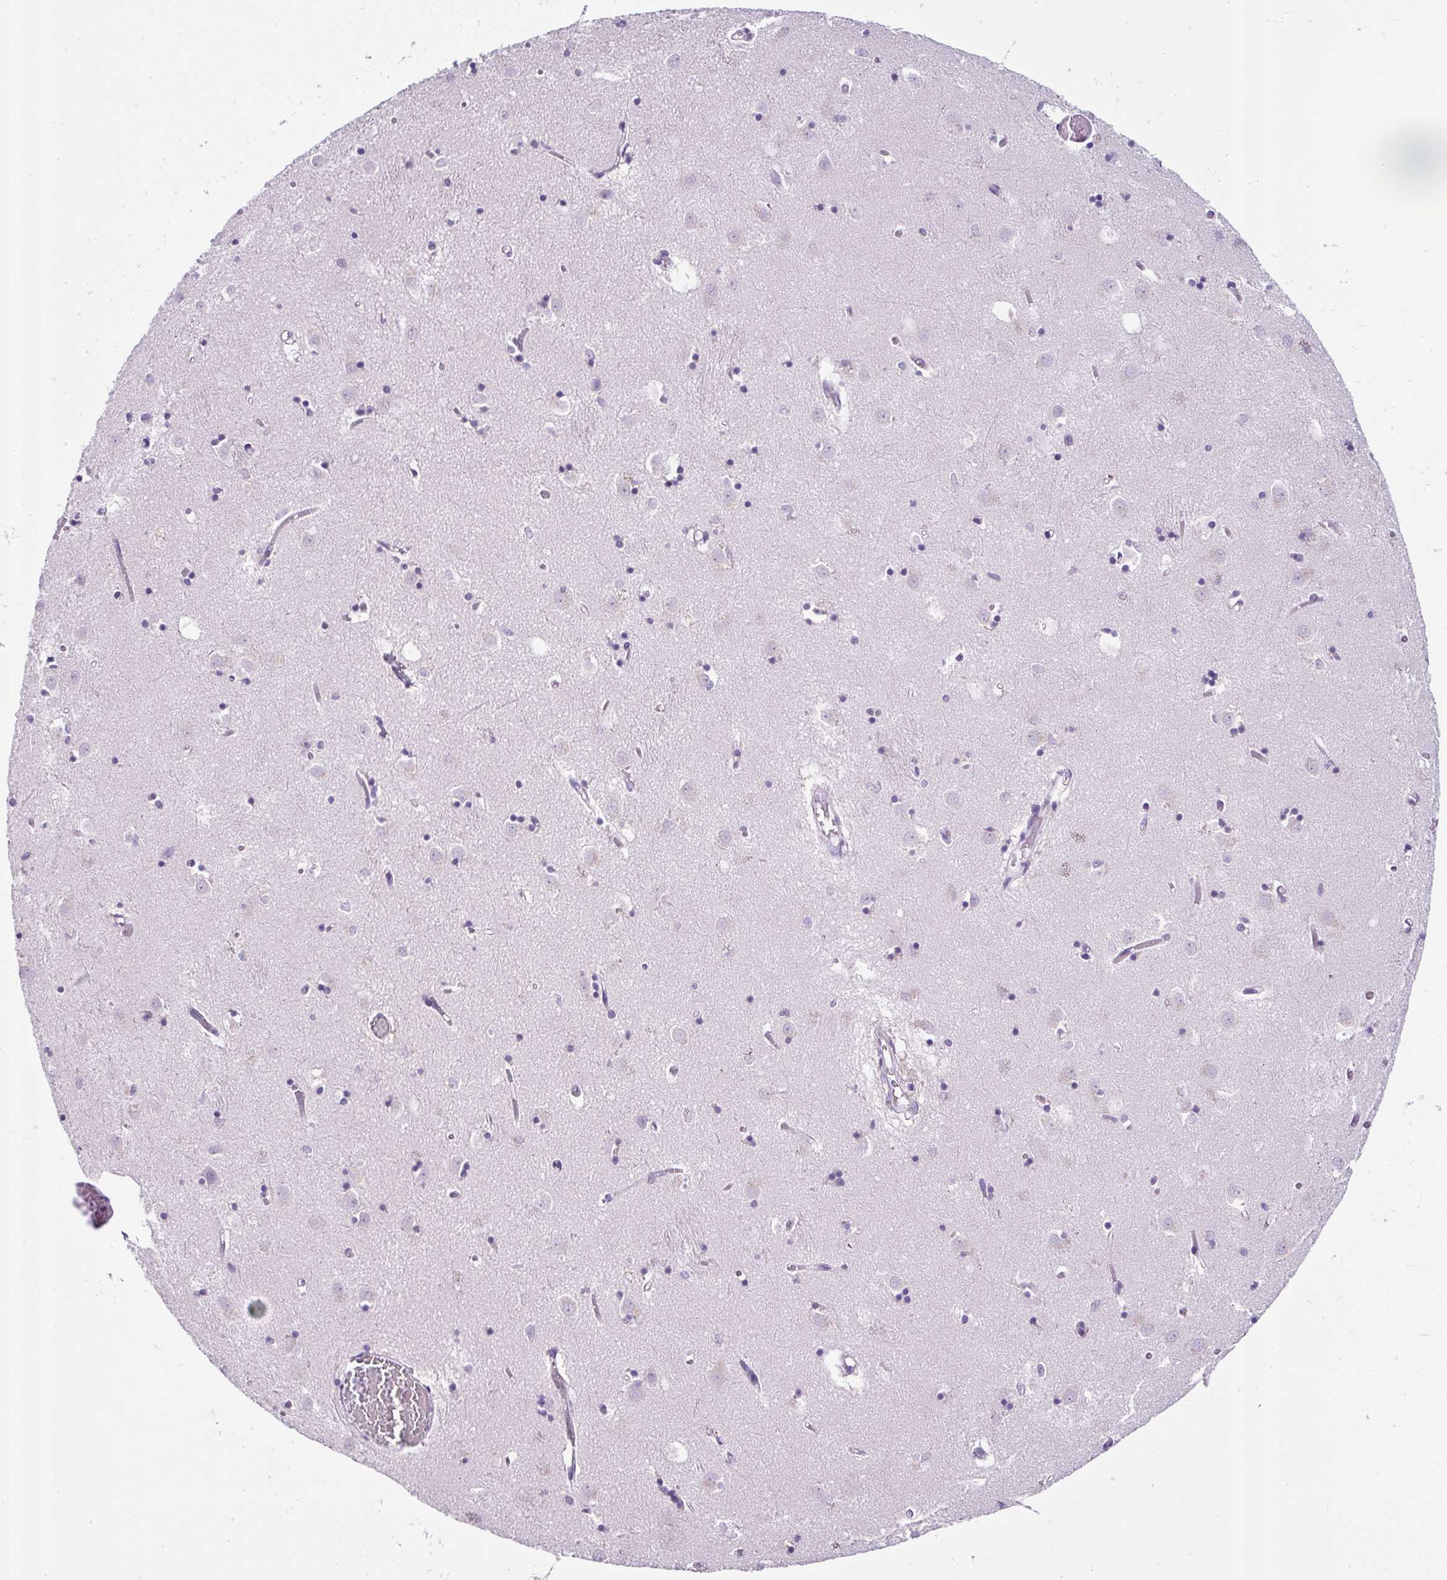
{"staining": {"intensity": "negative", "quantity": "none", "location": "none"}, "tissue": "caudate", "cell_type": "Glial cells", "image_type": "normal", "snomed": [{"axis": "morphology", "description": "Normal tissue, NOS"}, {"axis": "topography", "description": "Lateral ventricle wall"}], "caption": "DAB immunohistochemical staining of benign human caudate displays no significant staining in glial cells. (Immunohistochemistry (ihc), brightfield microscopy, high magnification).", "gene": "COL9A2", "patient": {"sex": "male", "age": 70}}